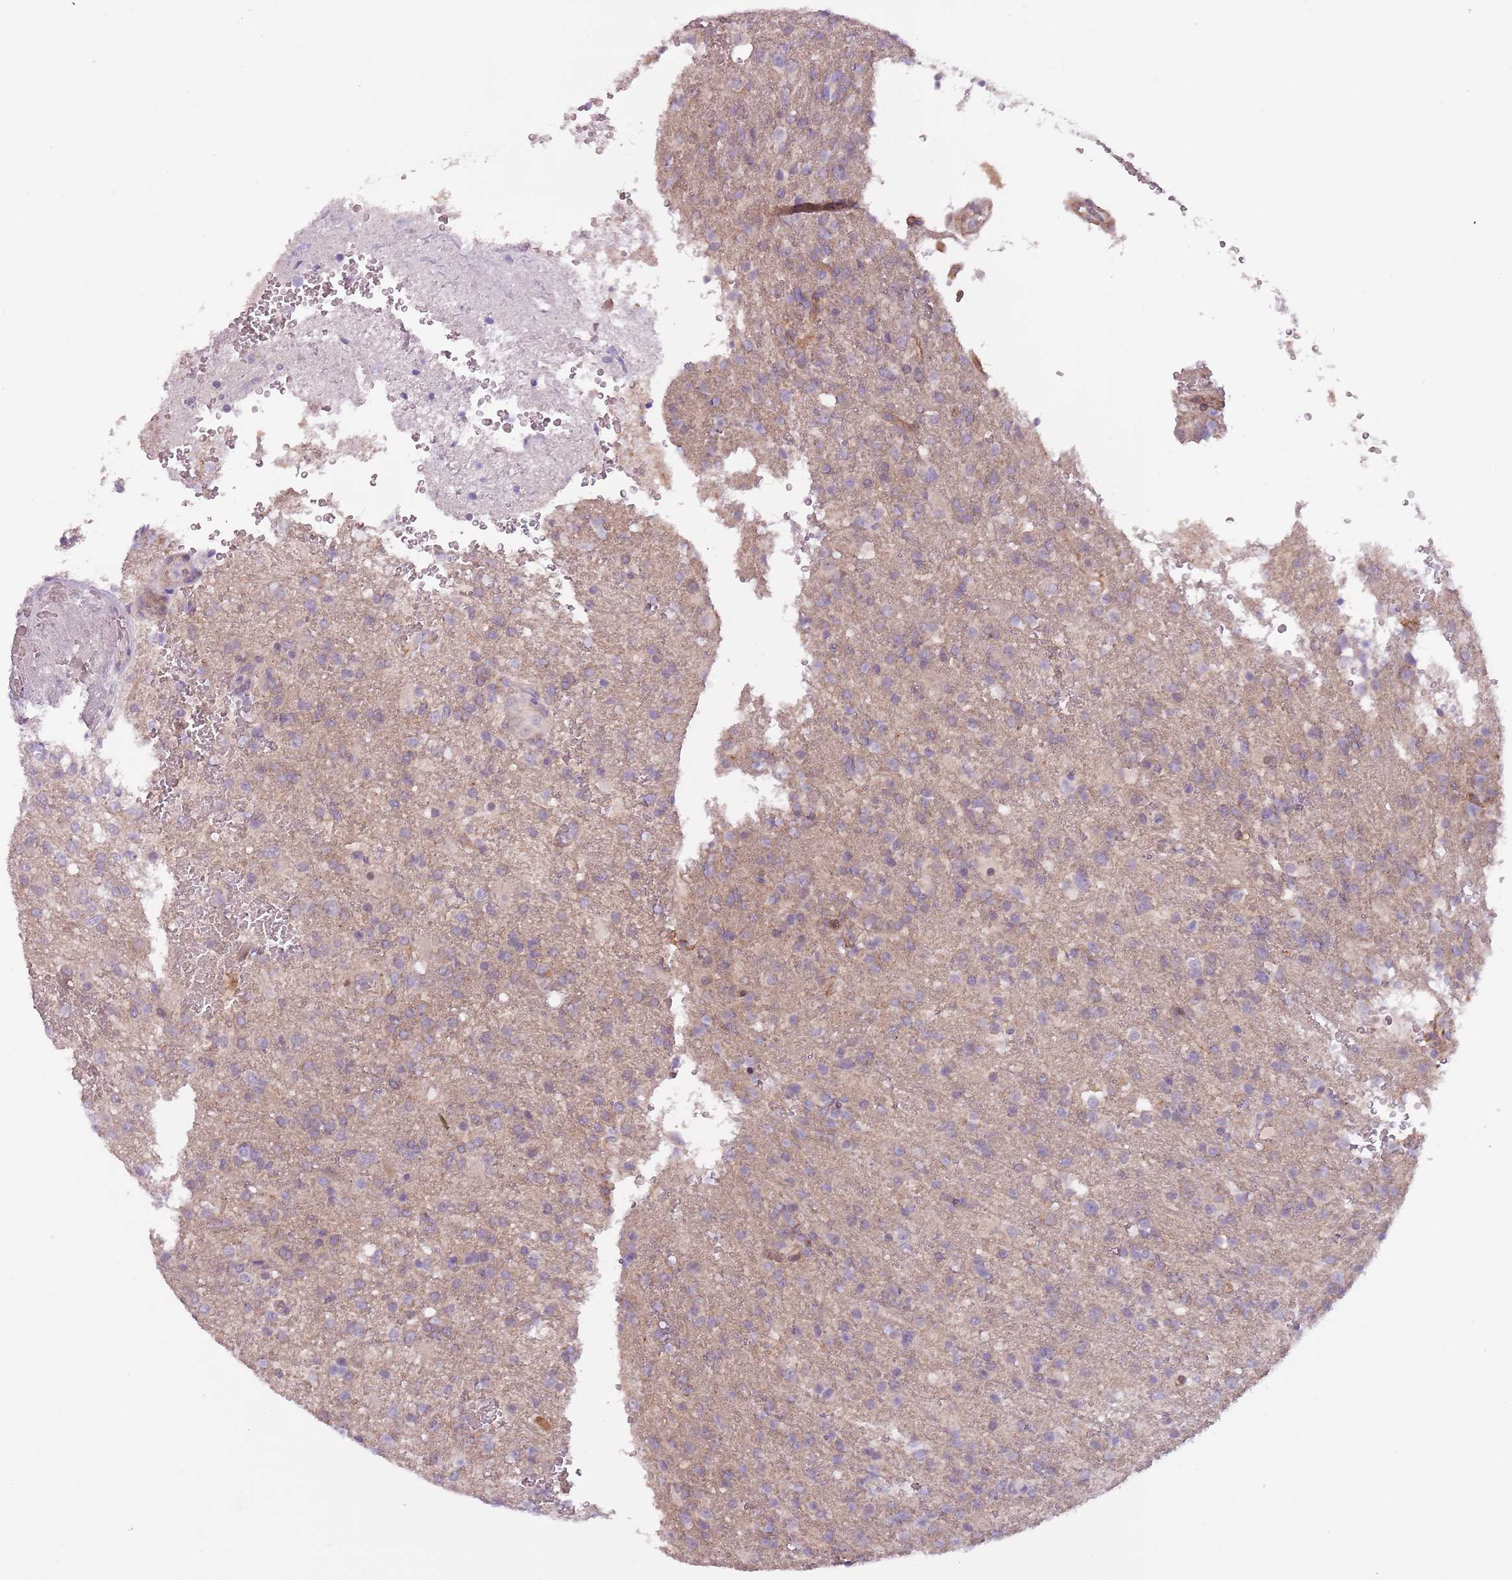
{"staining": {"intensity": "weak", "quantity": "<25%", "location": "cytoplasmic/membranous"}, "tissue": "glioma", "cell_type": "Tumor cells", "image_type": "cancer", "snomed": [{"axis": "morphology", "description": "Glioma, malignant, High grade"}, {"axis": "topography", "description": "Brain"}], "caption": "Immunohistochemical staining of malignant high-grade glioma reveals no significant expression in tumor cells. (DAB IHC visualized using brightfield microscopy, high magnification).", "gene": "MRO", "patient": {"sex": "female", "age": 74}}